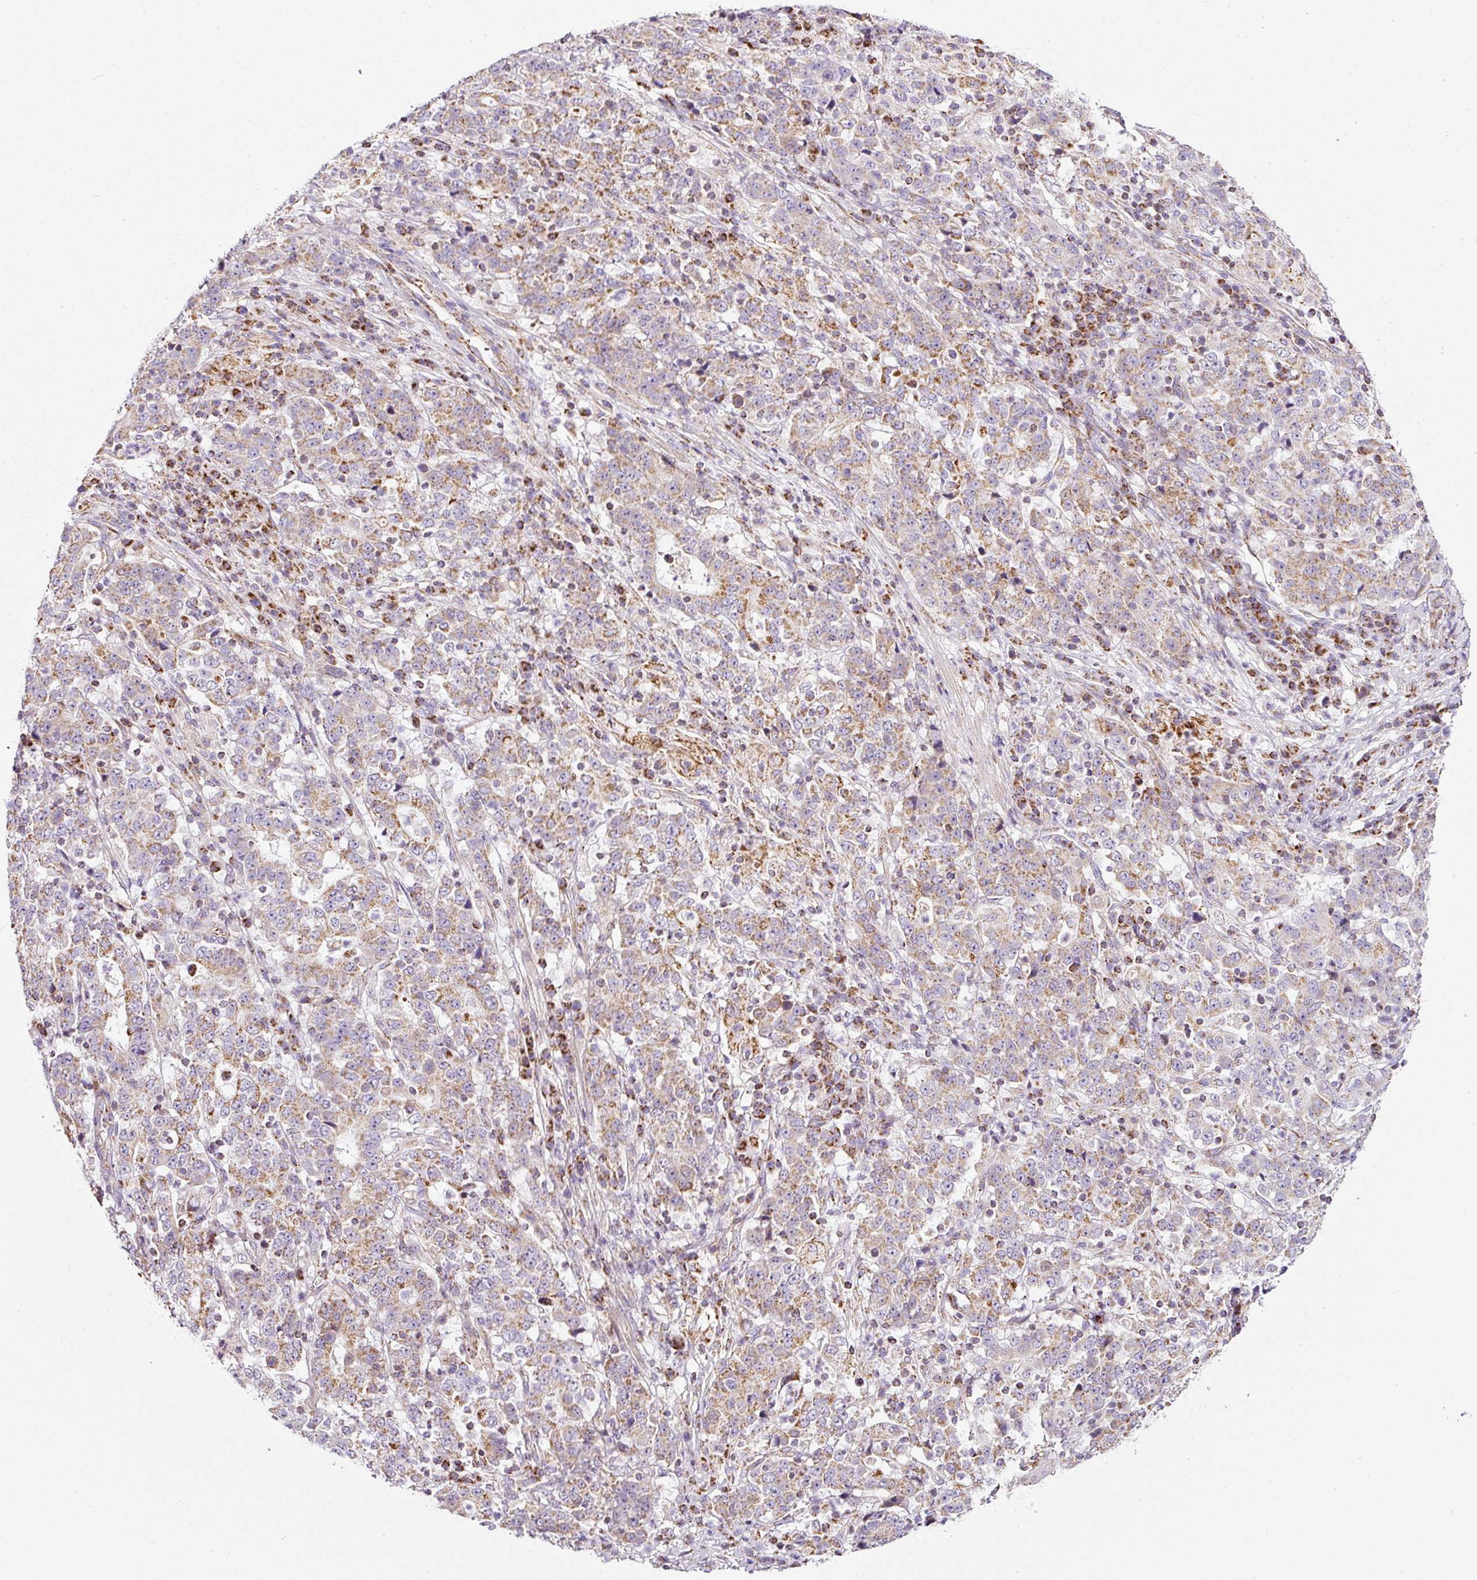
{"staining": {"intensity": "weak", "quantity": ">75%", "location": "cytoplasmic/membranous"}, "tissue": "stomach cancer", "cell_type": "Tumor cells", "image_type": "cancer", "snomed": [{"axis": "morphology", "description": "Adenocarcinoma, NOS"}, {"axis": "topography", "description": "Stomach"}], "caption": "Stomach cancer tissue shows weak cytoplasmic/membranous staining in about >75% of tumor cells, visualized by immunohistochemistry. (DAB IHC, brown staining for protein, blue staining for nuclei).", "gene": "SDHA", "patient": {"sex": "male", "age": 59}}